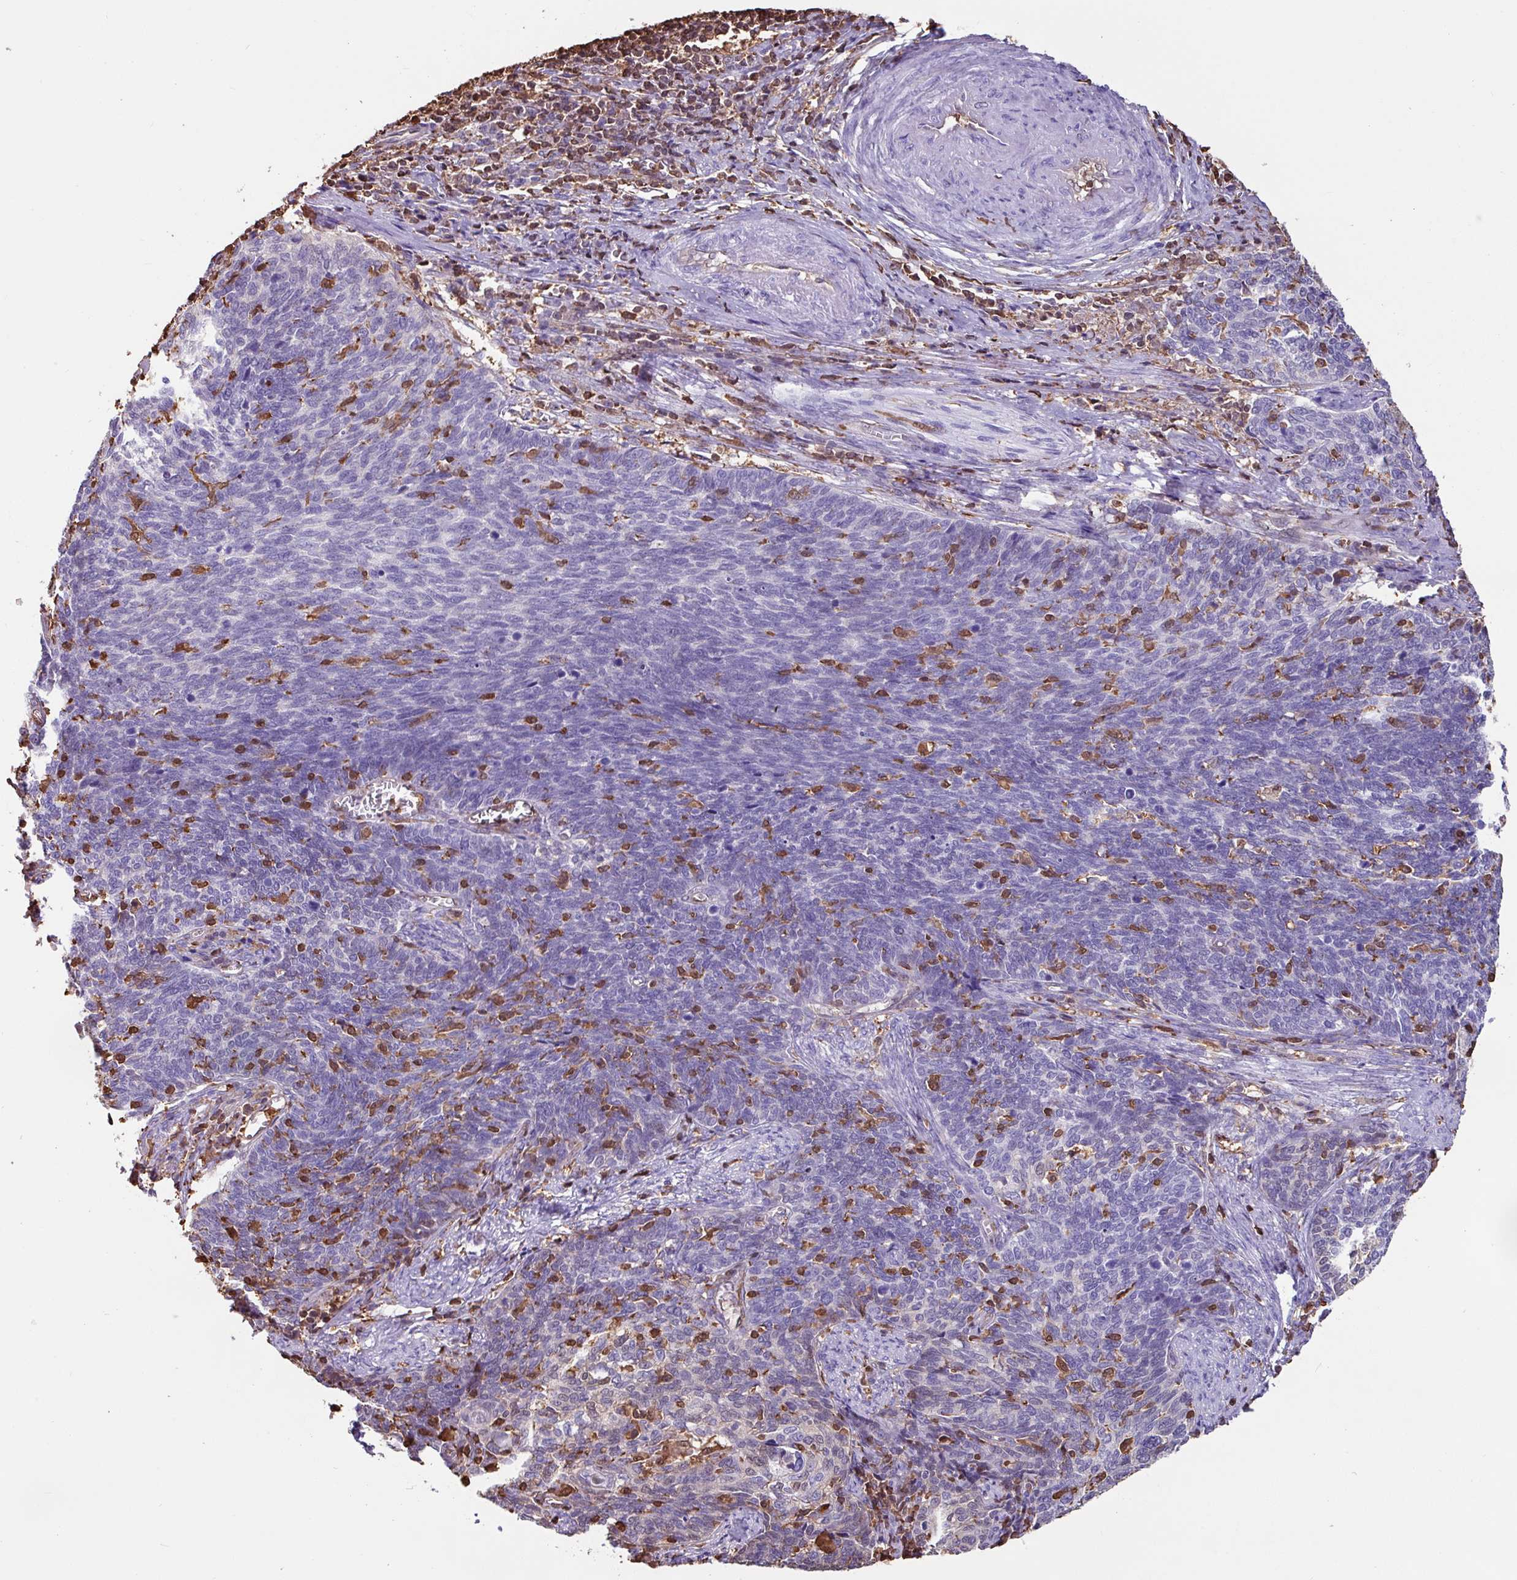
{"staining": {"intensity": "negative", "quantity": "none", "location": "none"}, "tissue": "cervical cancer", "cell_type": "Tumor cells", "image_type": "cancer", "snomed": [{"axis": "morphology", "description": "Squamous cell carcinoma, NOS"}, {"axis": "topography", "description": "Cervix"}], "caption": "High power microscopy histopathology image of an IHC histopathology image of cervical cancer, revealing no significant staining in tumor cells. Nuclei are stained in blue.", "gene": "ARHGDIB", "patient": {"sex": "female", "age": 39}}